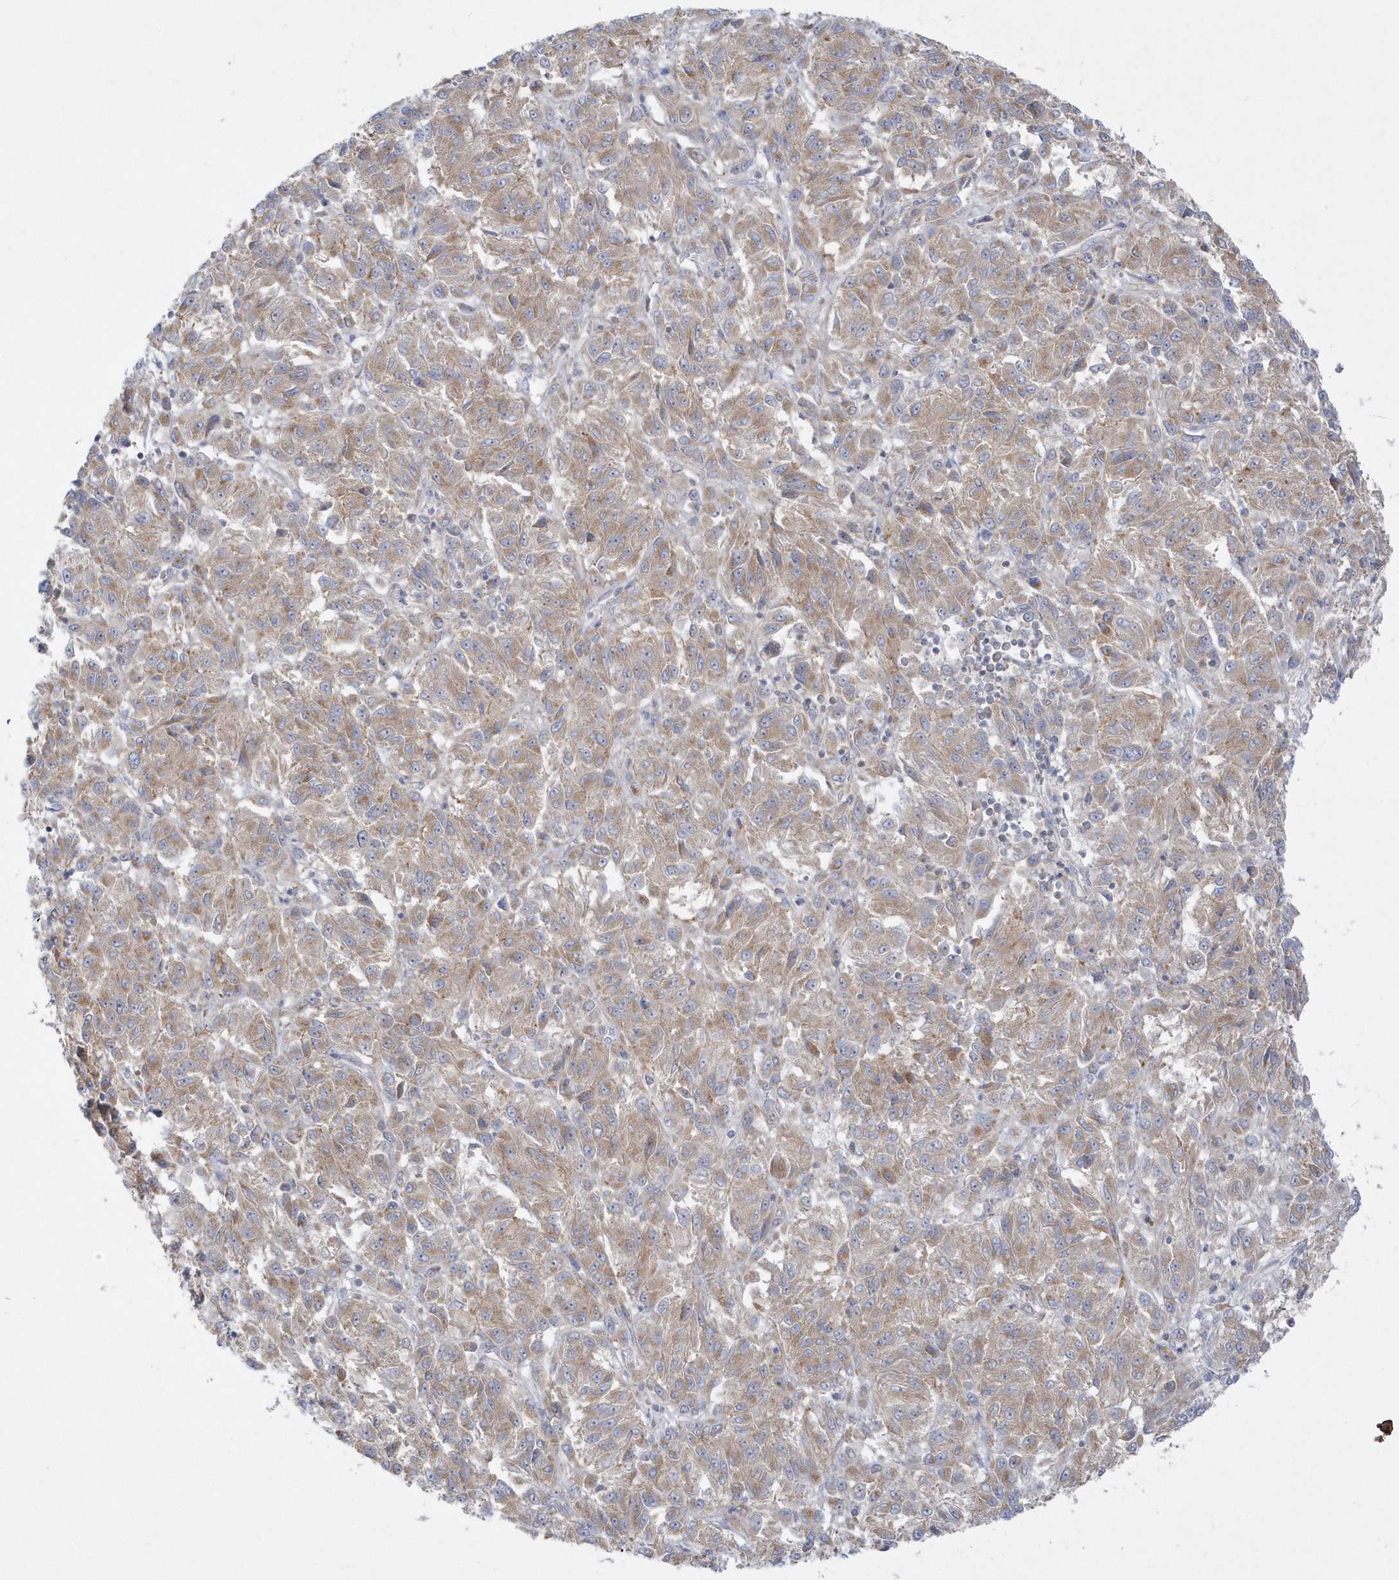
{"staining": {"intensity": "weak", "quantity": ">75%", "location": "cytoplasmic/membranous"}, "tissue": "melanoma", "cell_type": "Tumor cells", "image_type": "cancer", "snomed": [{"axis": "morphology", "description": "Malignant melanoma, Metastatic site"}, {"axis": "topography", "description": "Lung"}], "caption": "Protein staining of melanoma tissue shows weak cytoplasmic/membranous expression in about >75% of tumor cells.", "gene": "DNAJC18", "patient": {"sex": "male", "age": 64}}